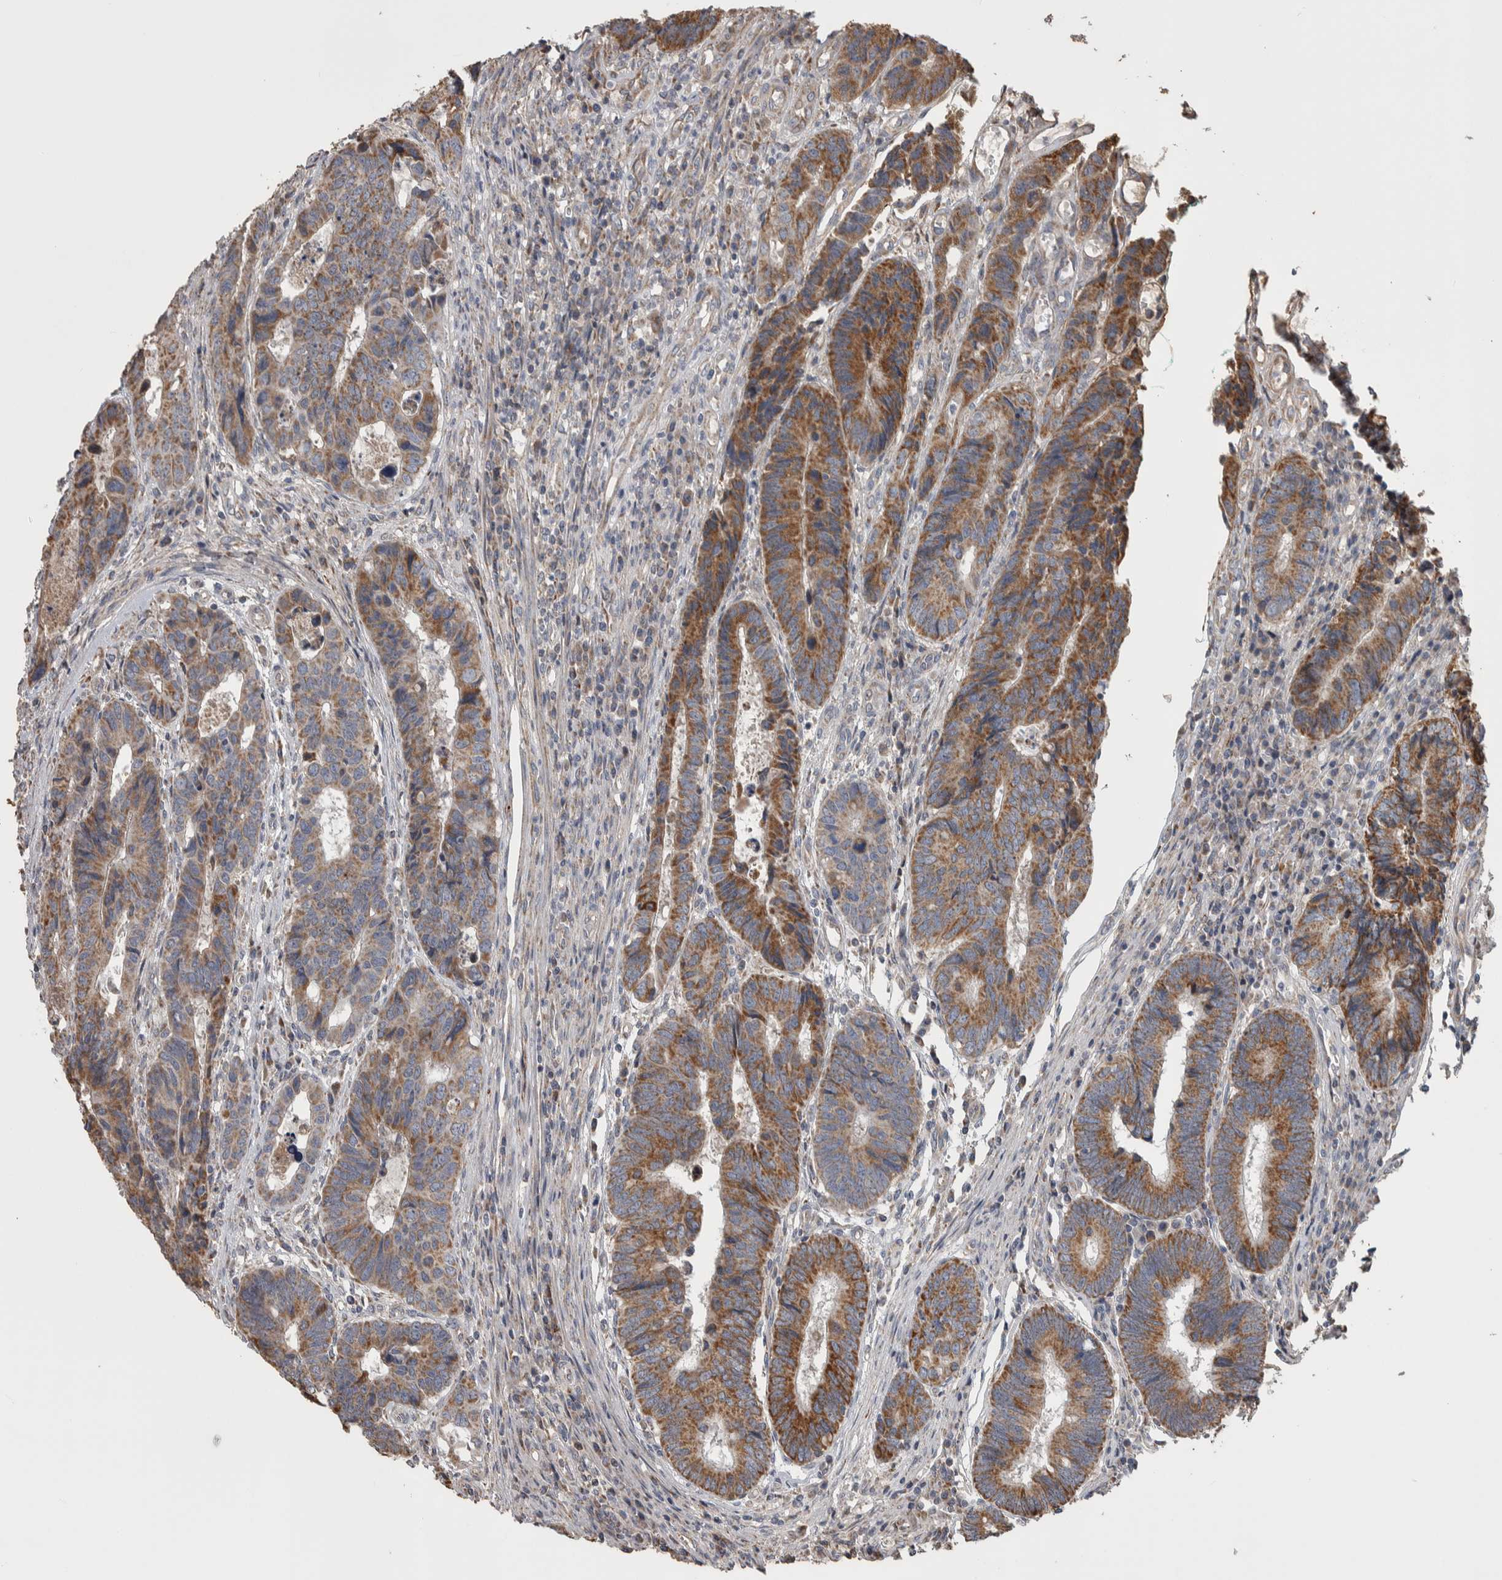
{"staining": {"intensity": "moderate", "quantity": ">75%", "location": "cytoplasmic/membranous"}, "tissue": "colorectal cancer", "cell_type": "Tumor cells", "image_type": "cancer", "snomed": [{"axis": "morphology", "description": "Adenocarcinoma, NOS"}, {"axis": "topography", "description": "Rectum"}], "caption": "Colorectal adenocarcinoma stained with a protein marker shows moderate staining in tumor cells.", "gene": "SCO1", "patient": {"sex": "male", "age": 84}}